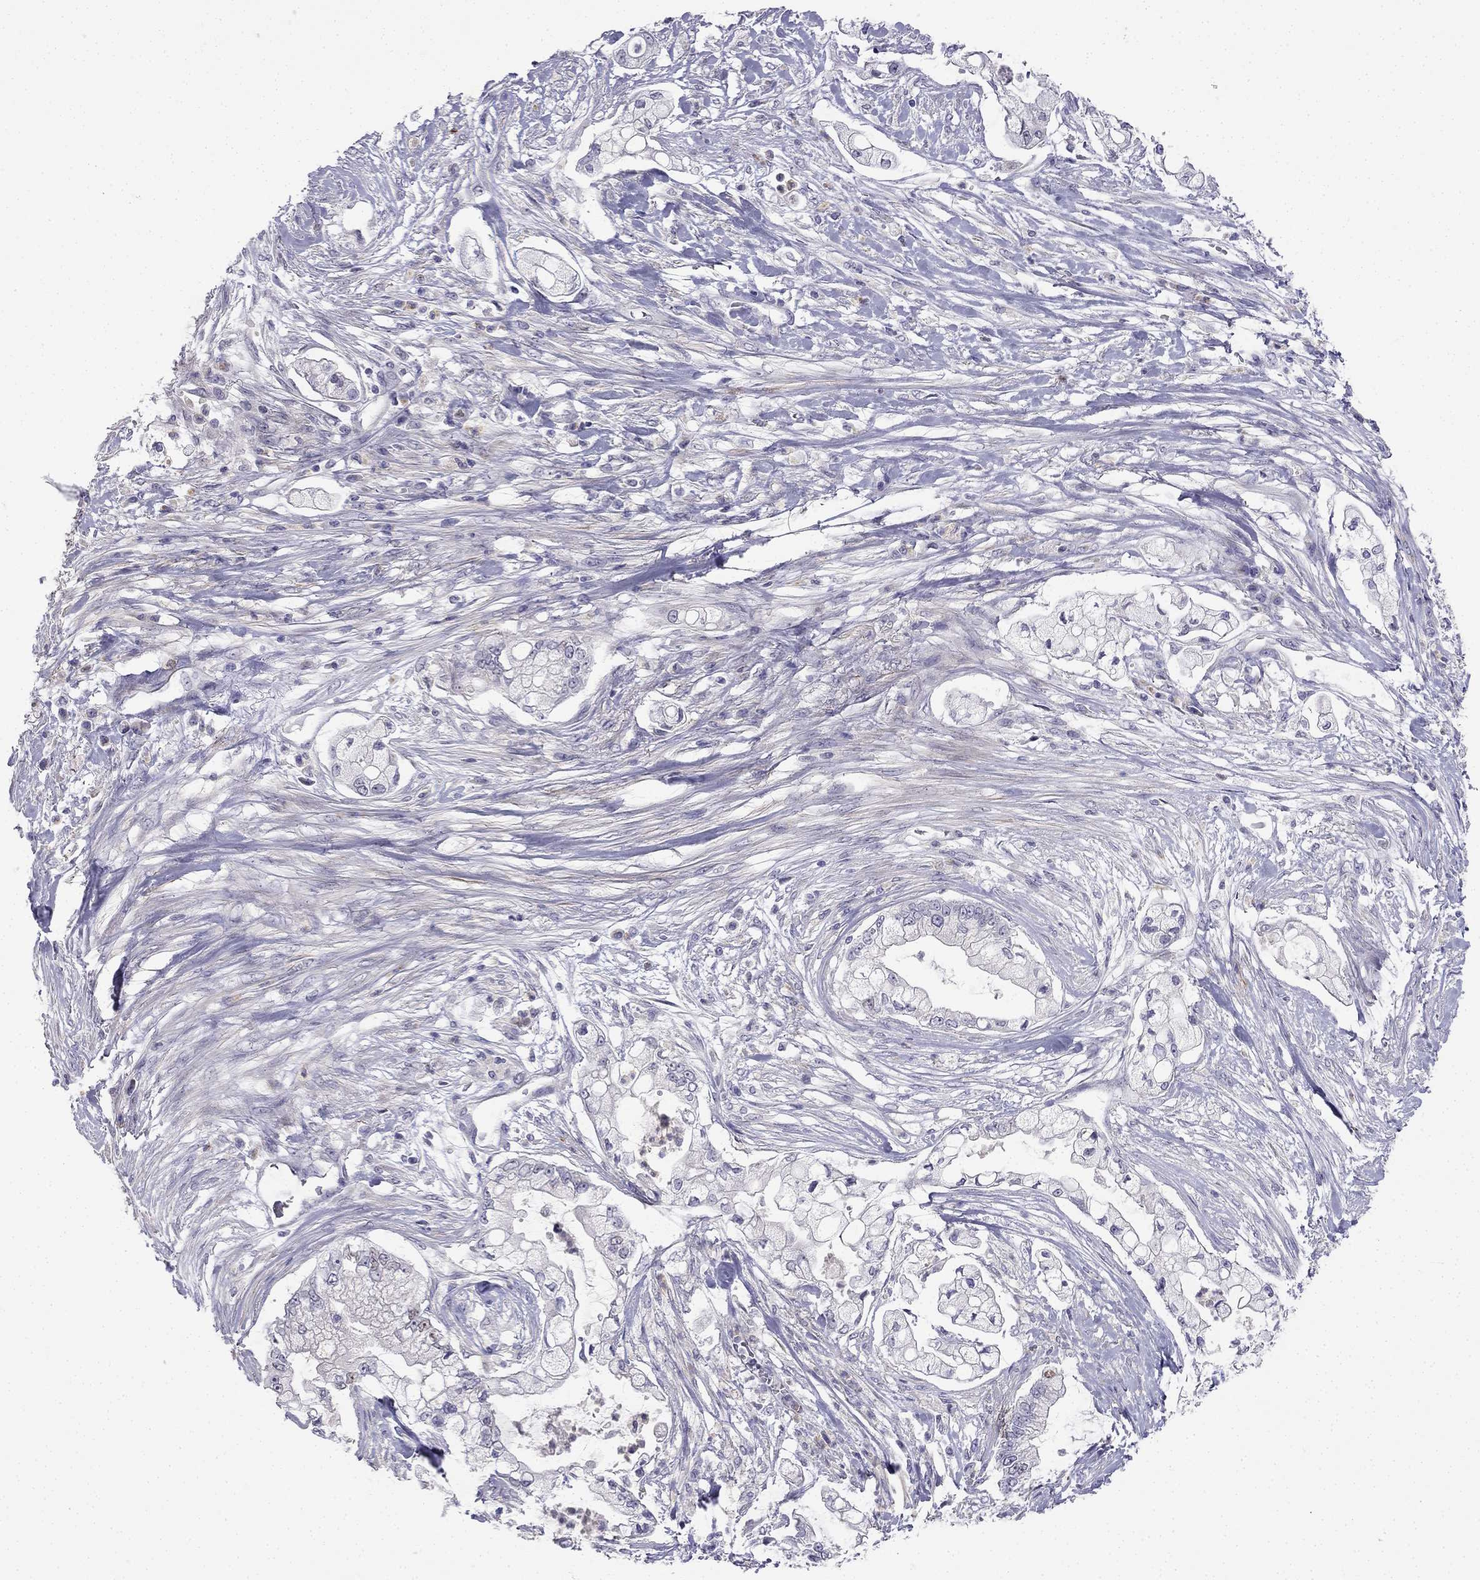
{"staining": {"intensity": "negative", "quantity": "none", "location": "none"}, "tissue": "pancreatic cancer", "cell_type": "Tumor cells", "image_type": "cancer", "snomed": [{"axis": "morphology", "description": "Adenocarcinoma, NOS"}, {"axis": "topography", "description": "Pancreas"}], "caption": "This is a histopathology image of IHC staining of pancreatic adenocarcinoma, which shows no expression in tumor cells. The staining is performed using DAB (3,3'-diaminobenzidine) brown chromogen with nuclei counter-stained in using hematoxylin.", "gene": "C16orf89", "patient": {"sex": "female", "age": 69}}